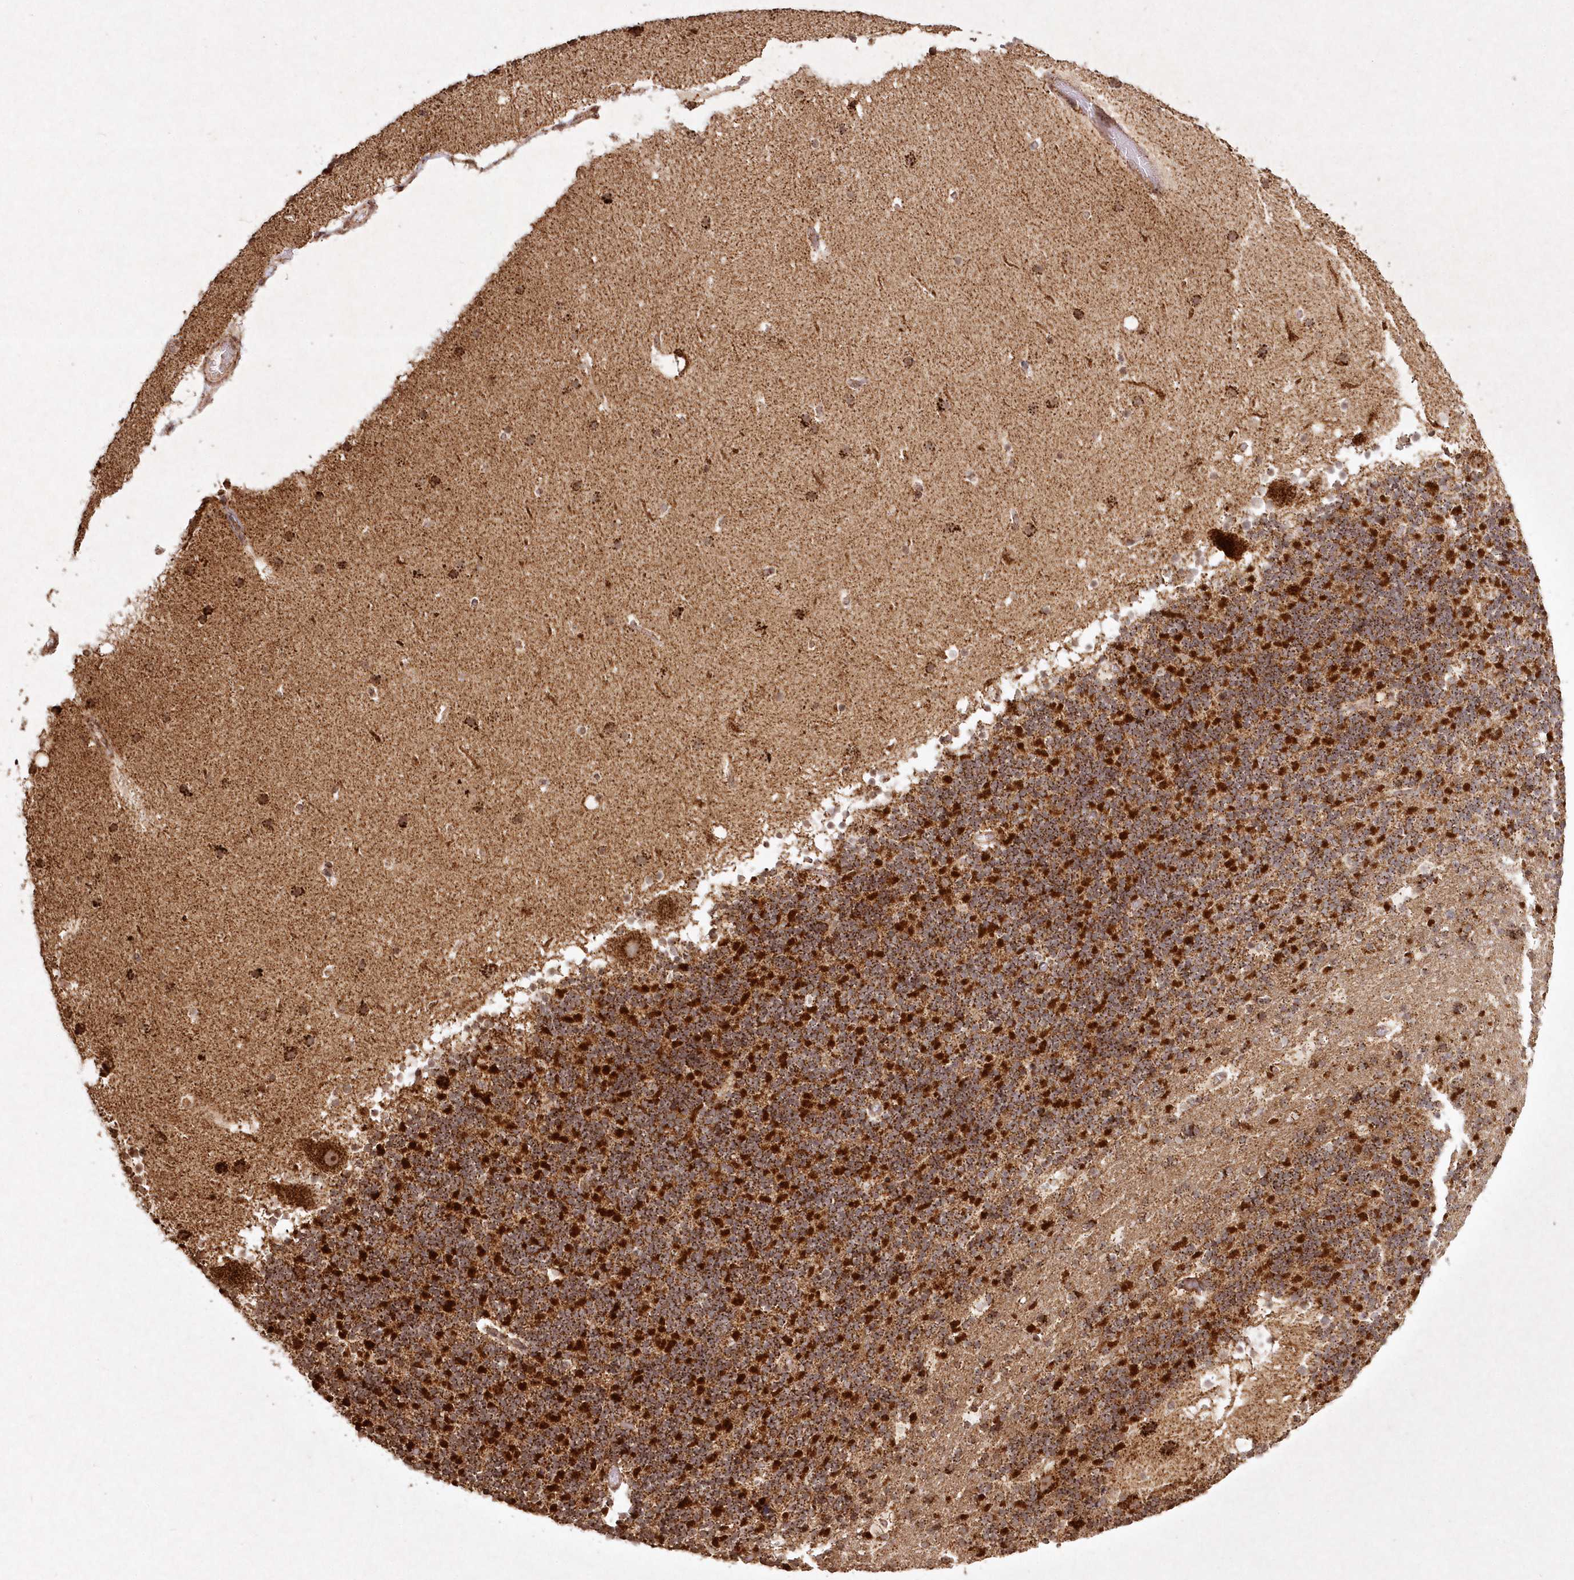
{"staining": {"intensity": "strong", "quantity": "25%-75%", "location": "cytoplasmic/membranous"}, "tissue": "cerebellum", "cell_type": "Cells in granular layer", "image_type": "normal", "snomed": [{"axis": "morphology", "description": "Normal tissue, NOS"}, {"axis": "topography", "description": "Cerebellum"}], "caption": "Immunohistochemical staining of unremarkable human cerebellum displays strong cytoplasmic/membranous protein positivity in approximately 25%-75% of cells in granular layer. (Stains: DAB (3,3'-diaminobenzidine) in brown, nuclei in blue, Microscopy: brightfield microscopy at high magnification).", "gene": "LRPPRC", "patient": {"sex": "male", "age": 57}}